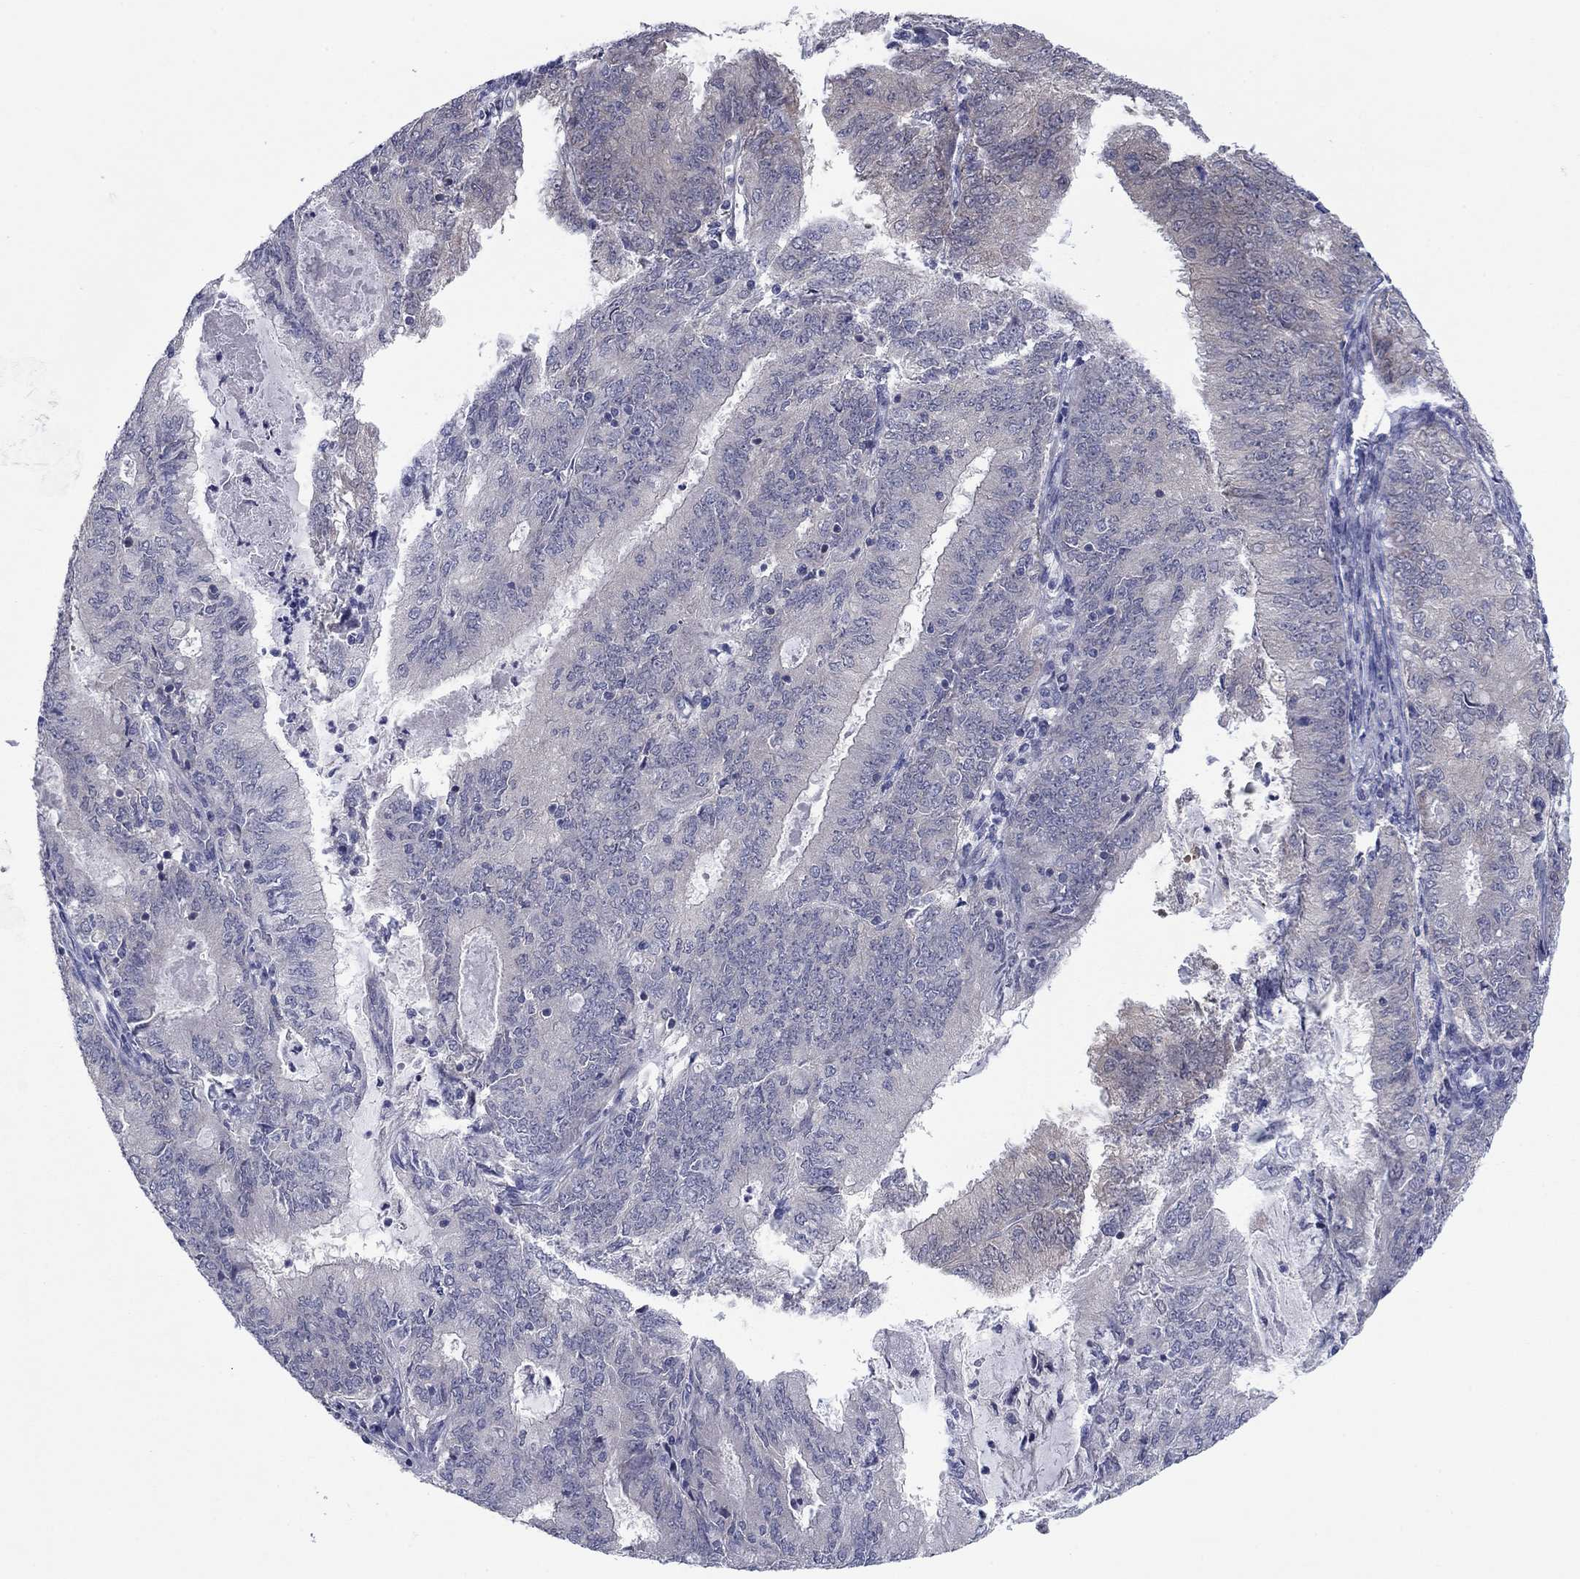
{"staining": {"intensity": "negative", "quantity": "none", "location": "none"}, "tissue": "endometrial cancer", "cell_type": "Tumor cells", "image_type": "cancer", "snomed": [{"axis": "morphology", "description": "Adenocarcinoma, NOS"}, {"axis": "topography", "description": "Endometrium"}], "caption": "The immunohistochemistry (IHC) histopathology image has no significant staining in tumor cells of adenocarcinoma (endometrial) tissue.", "gene": "GRHPR", "patient": {"sex": "female", "age": 57}}